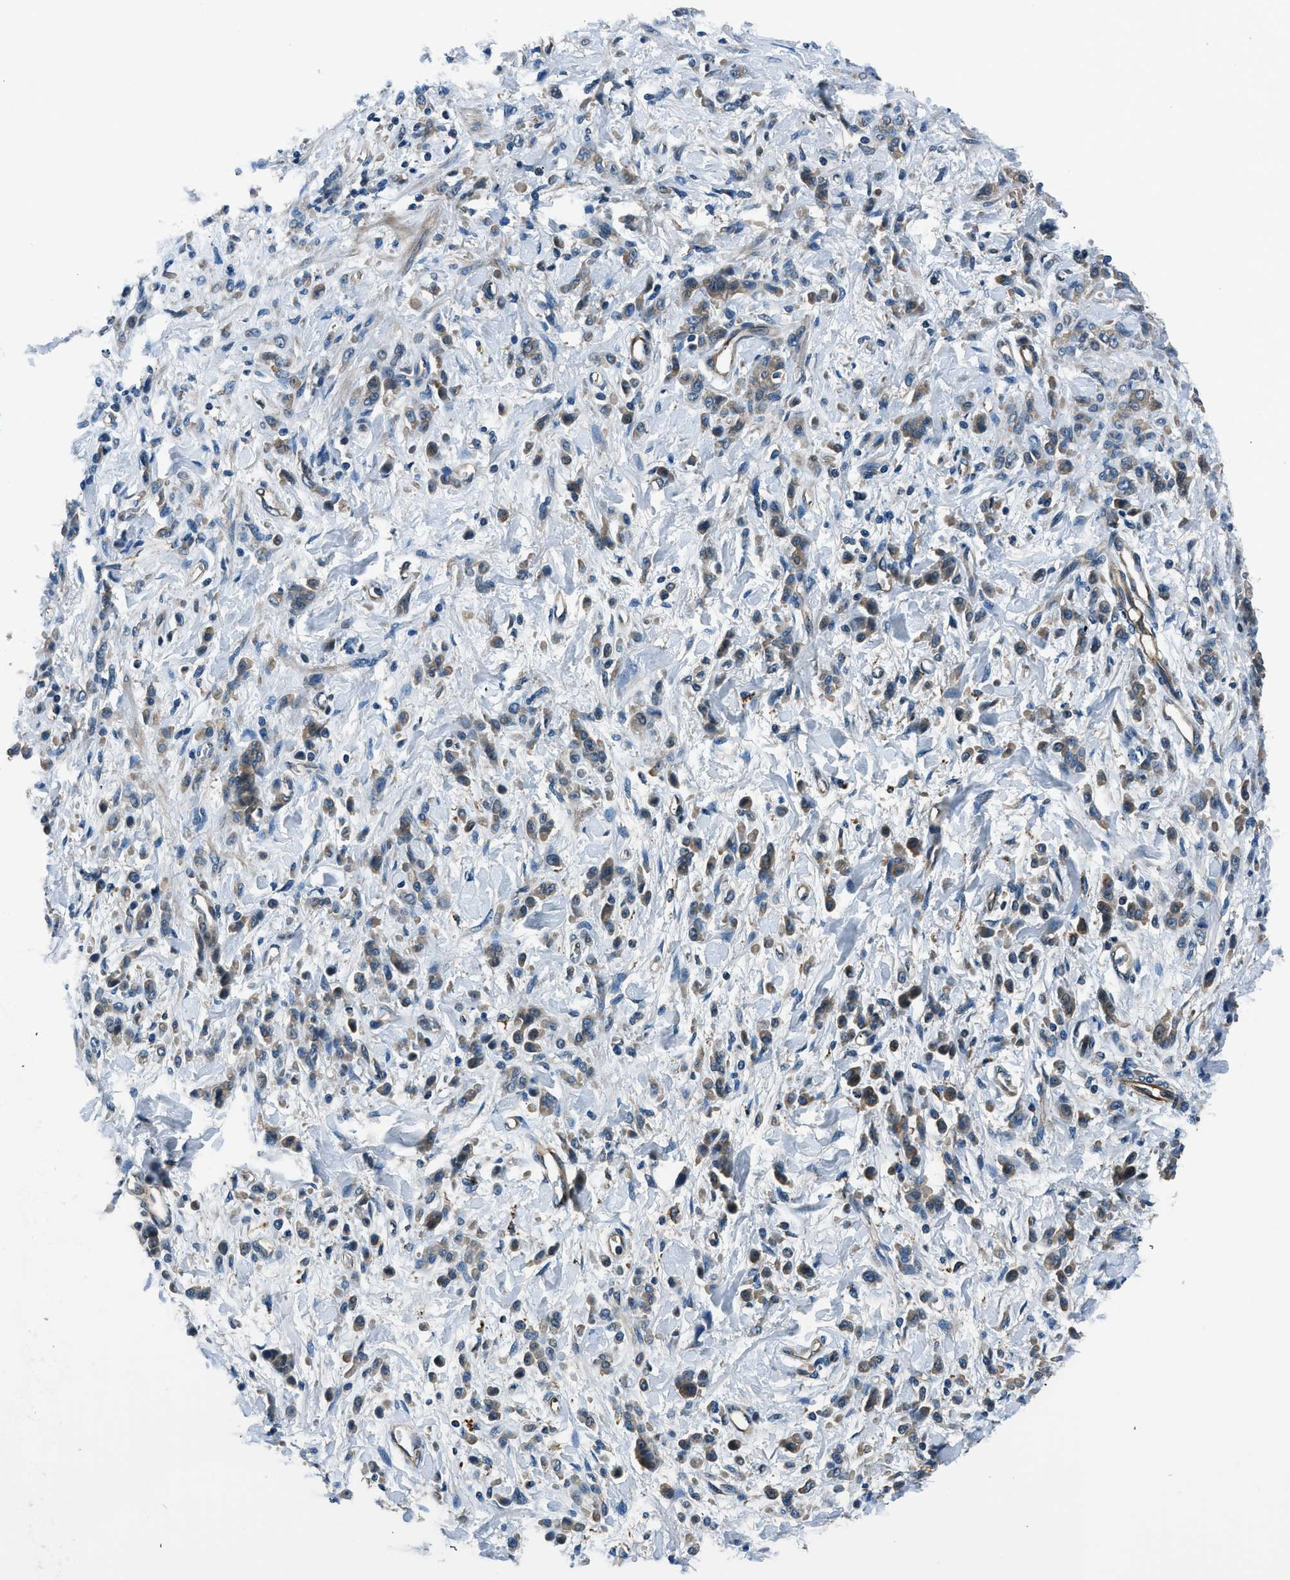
{"staining": {"intensity": "moderate", "quantity": ">75%", "location": "cytoplasmic/membranous"}, "tissue": "stomach cancer", "cell_type": "Tumor cells", "image_type": "cancer", "snomed": [{"axis": "morphology", "description": "Normal tissue, NOS"}, {"axis": "morphology", "description": "Adenocarcinoma, NOS"}, {"axis": "topography", "description": "Stomach"}], "caption": "A medium amount of moderate cytoplasmic/membranous expression is present in approximately >75% of tumor cells in adenocarcinoma (stomach) tissue.", "gene": "SLC19A2", "patient": {"sex": "male", "age": 82}}